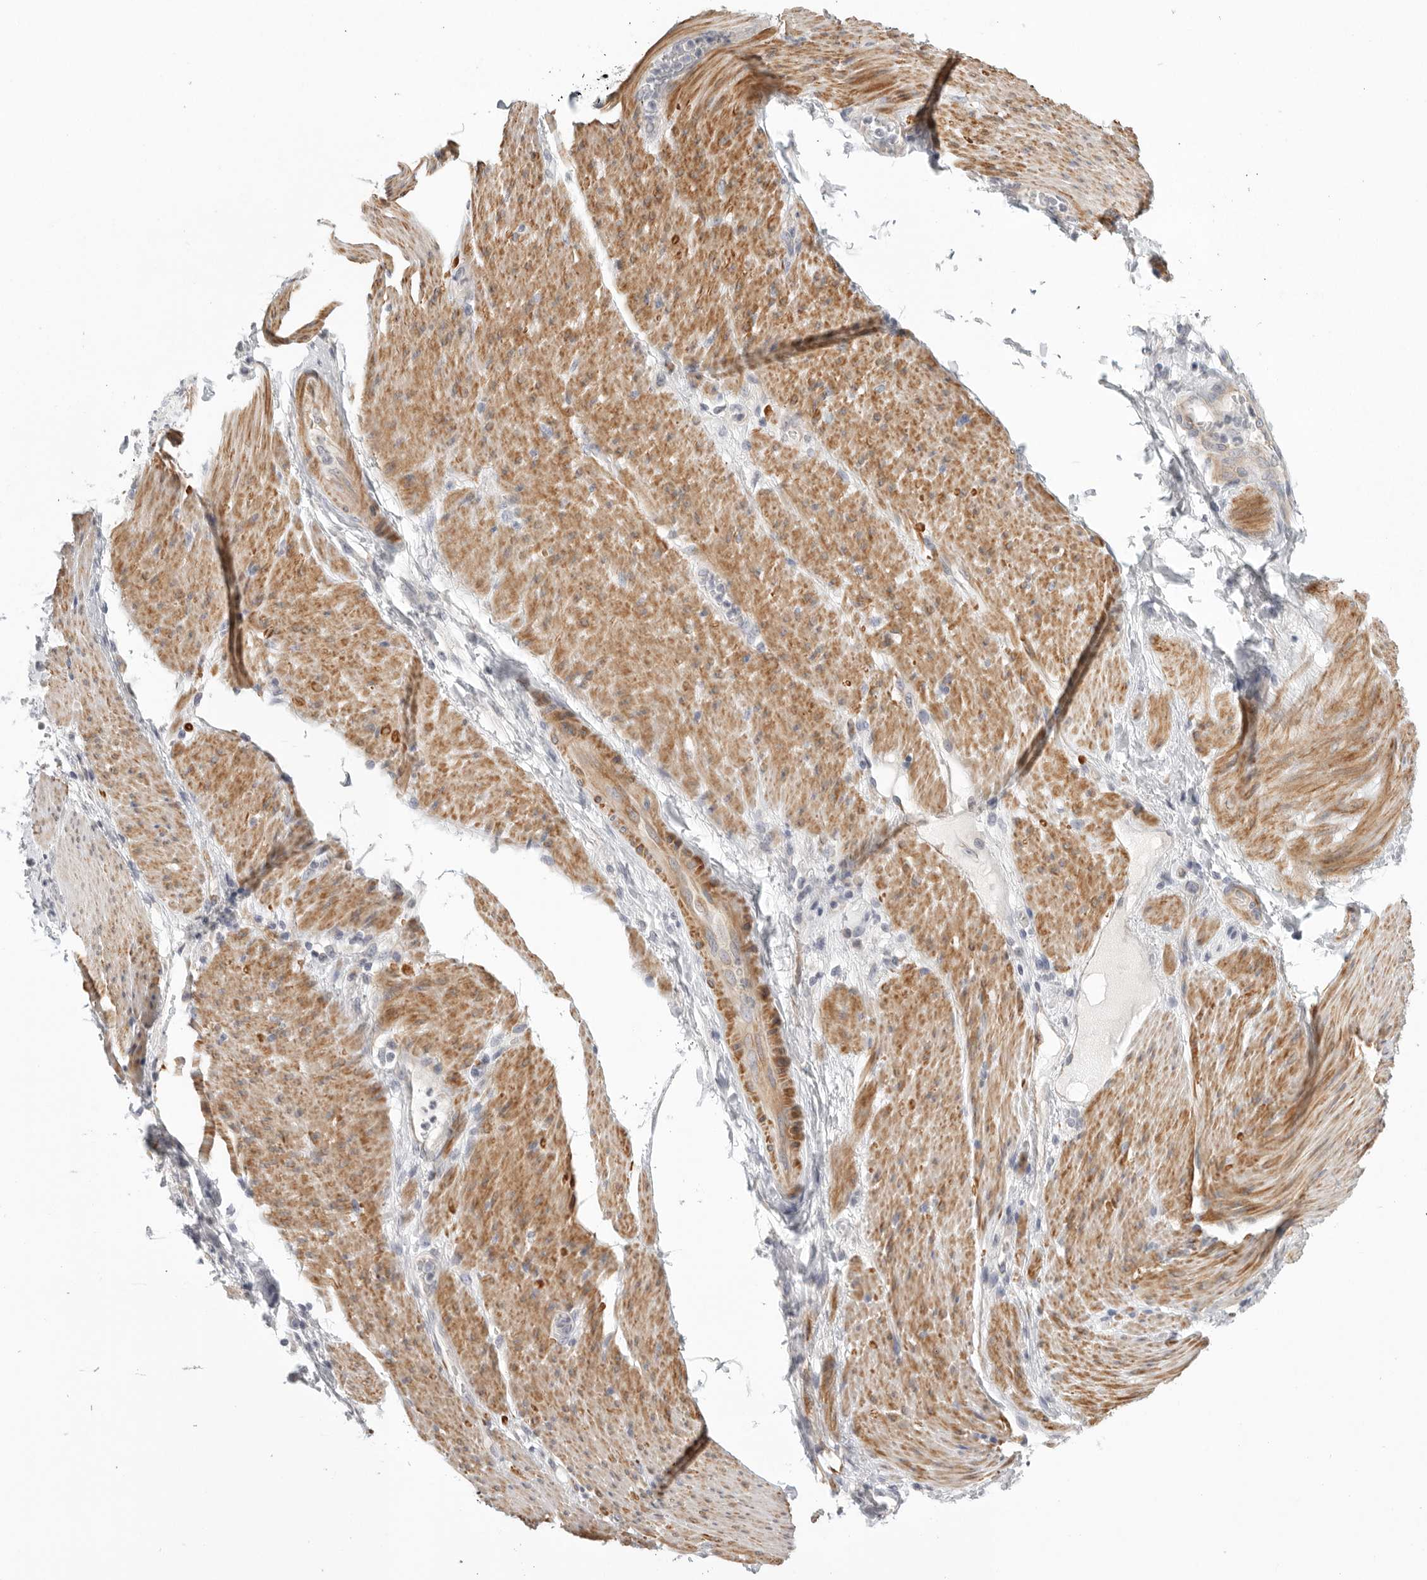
{"staining": {"intensity": "negative", "quantity": "none", "location": "none"}, "tissue": "stomach cancer", "cell_type": "Tumor cells", "image_type": "cancer", "snomed": [{"axis": "morphology", "description": "Adenocarcinoma, NOS"}, {"axis": "topography", "description": "Stomach"}], "caption": "Micrograph shows no protein staining in tumor cells of adenocarcinoma (stomach) tissue.", "gene": "STAB2", "patient": {"sex": "female", "age": 73}}